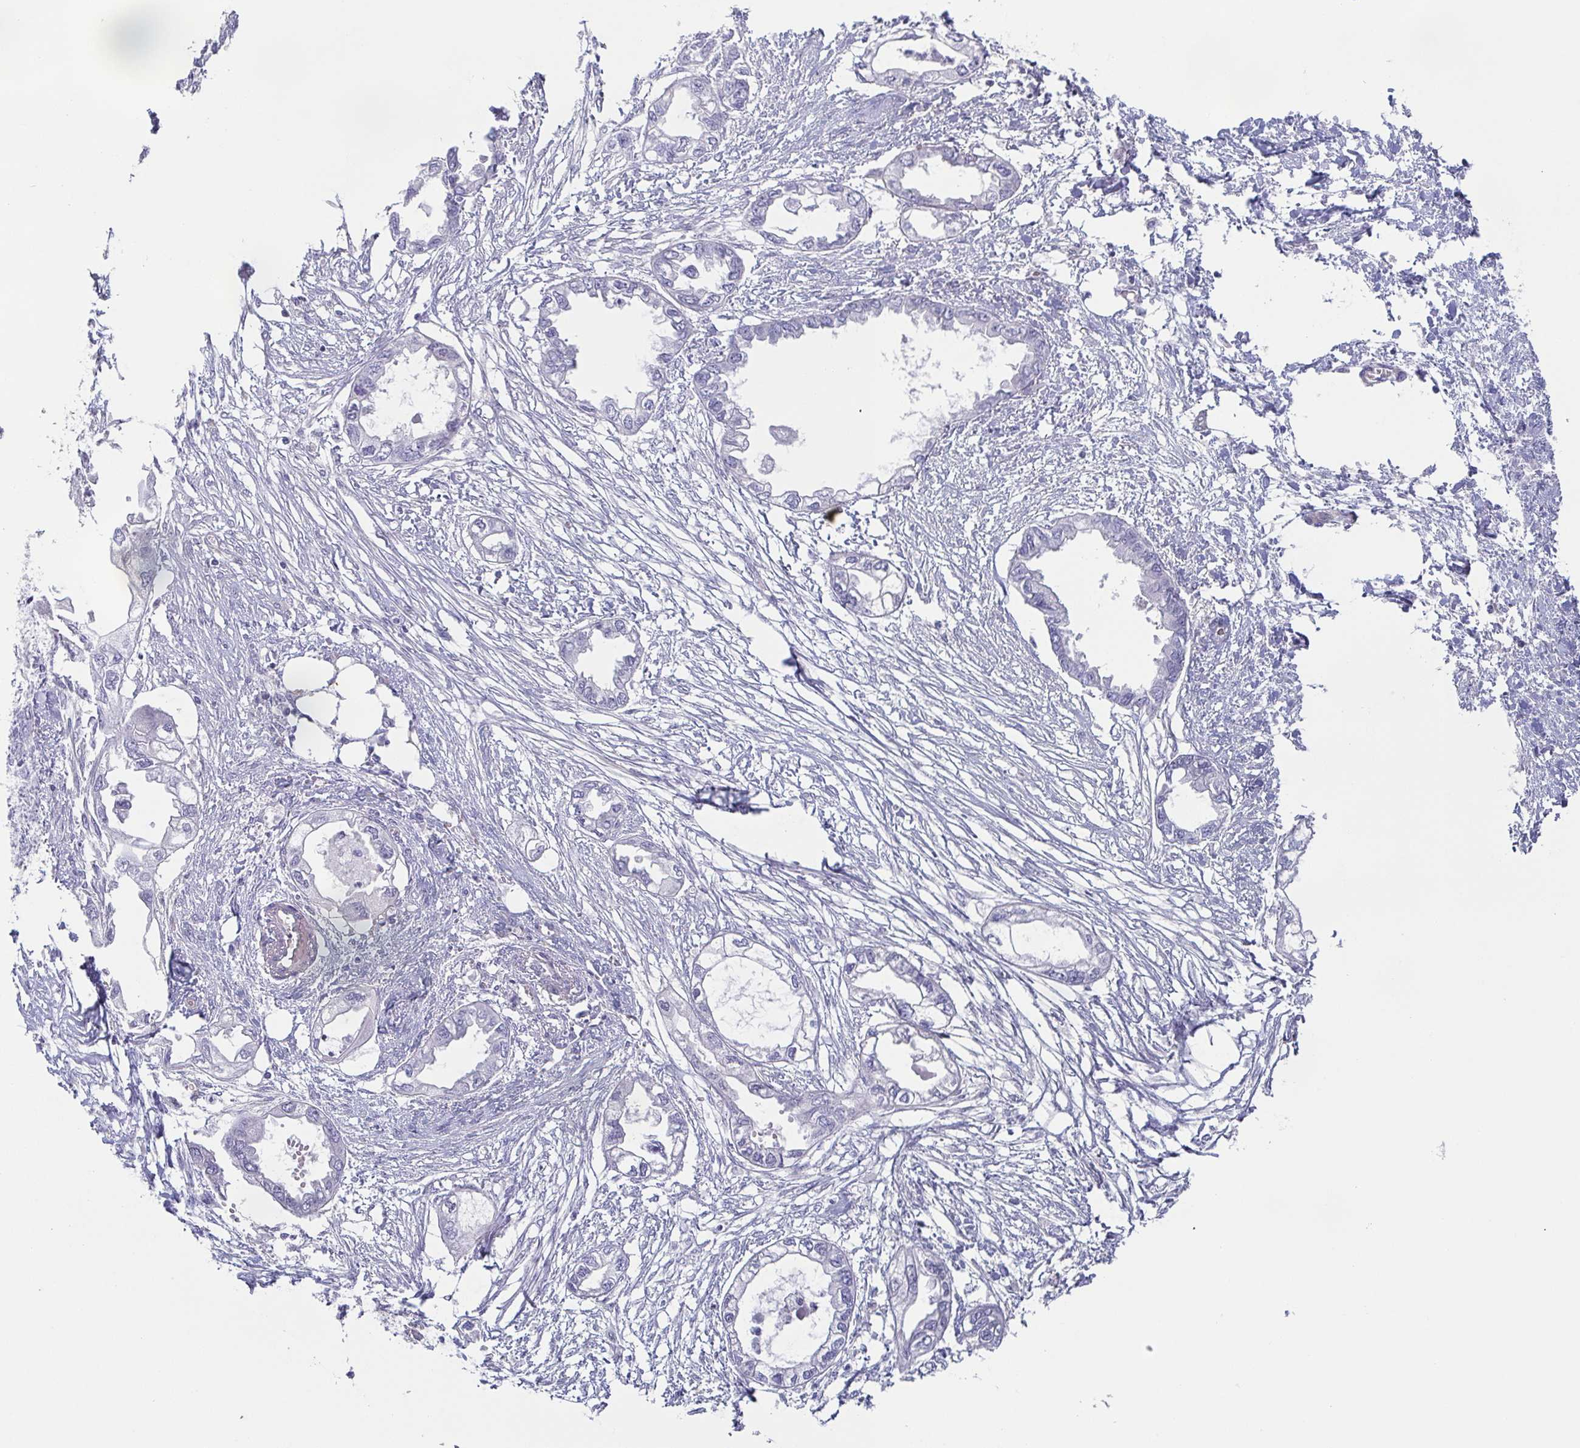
{"staining": {"intensity": "negative", "quantity": "none", "location": "none"}, "tissue": "endometrial cancer", "cell_type": "Tumor cells", "image_type": "cancer", "snomed": [{"axis": "morphology", "description": "Adenocarcinoma, NOS"}, {"axis": "morphology", "description": "Adenocarcinoma, metastatic, NOS"}, {"axis": "topography", "description": "Adipose tissue"}, {"axis": "topography", "description": "Endometrium"}], "caption": "Protein analysis of adenocarcinoma (endometrial) shows no significant staining in tumor cells. (DAB (3,3'-diaminobenzidine) immunohistochemistry (IHC), high magnification).", "gene": "PRR4", "patient": {"sex": "female", "age": 67}}